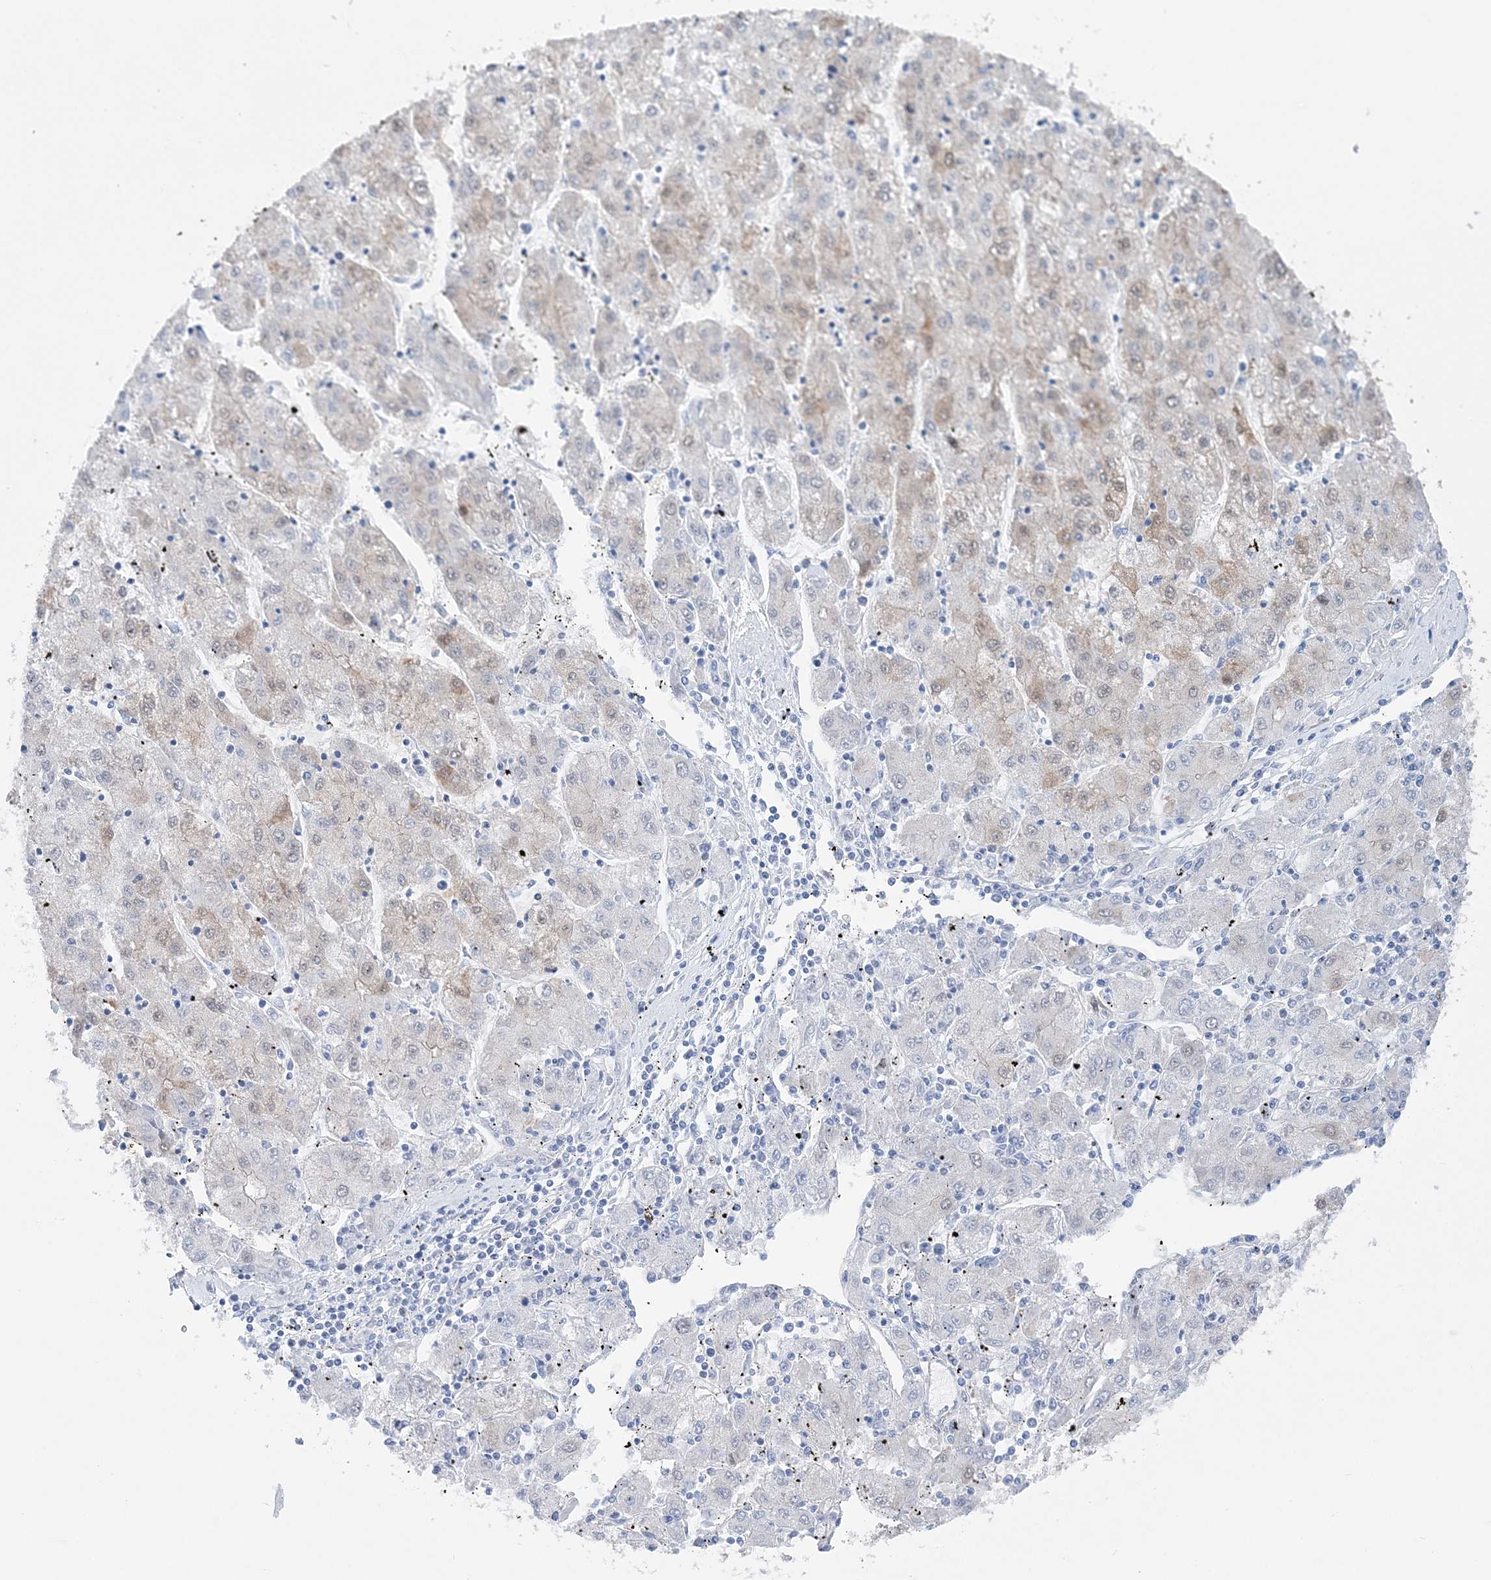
{"staining": {"intensity": "moderate", "quantity": "<25%", "location": "cytoplasmic/membranous,nuclear"}, "tissue": "liver cancer", "cell_type": "Tumor cells", "image_type": "cancer", "snomed": [{"axis": "morphology", "description": "Carcinoma, Hepatocellular, NOS"}, {"axis": "topography", "description": "Liver"}], "caption": "An IHC histopathology image of tumor tissue is shown. Protein staining in brown labels moderate cytoplasmic/membranous and nuclear positivity in liver cancer within tumor cells.", "gene": "HMGCS1", "patient": {"sex": "male", "age": 72}}